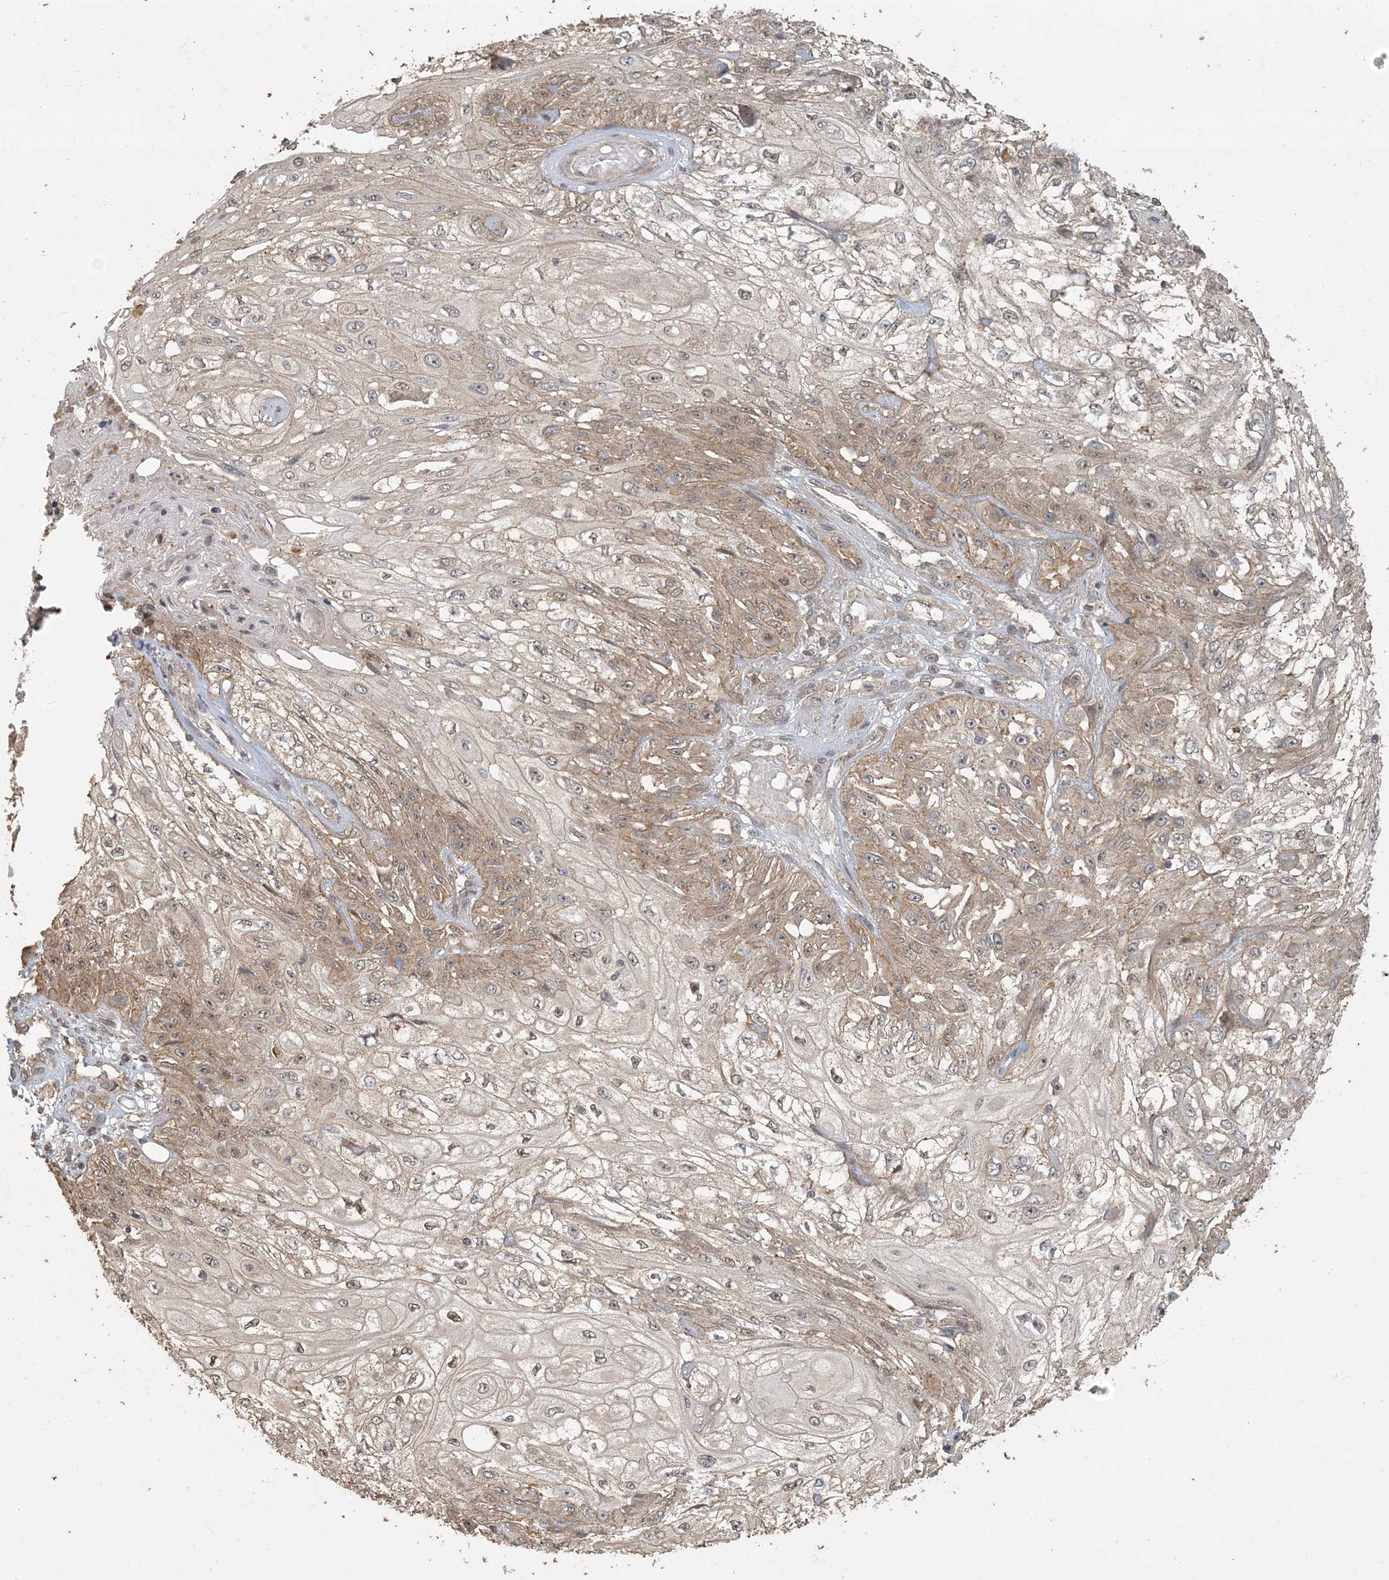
{"staining": {"intensity": "moderate", "quantity": "<25%", "location": "cytoplasmic/membranous"}, "tissue": "skin cancer", "cell_type": "Tumor cells", "image_type": "cancer", "snomed": [{"axis": "morphology", "description": "Squamous cell carcinoma, NOS"}, {"axis": "morphology", "description": "Squamous cell carcinoma, metastatic, NOS"}, {"axis": "topography", "description": "Skin"}, {"axis": "topography", "description": "Lymph node"}], "caption": "Immunohistochemical staining of skin metastatic squamous cell carcinoma exhibits low levels of moderate cytoplasmic/membranous protein expression in about <25% of tumor cells.", "gene": "AK9", "patient": {"sex": "male", "age": 75}}